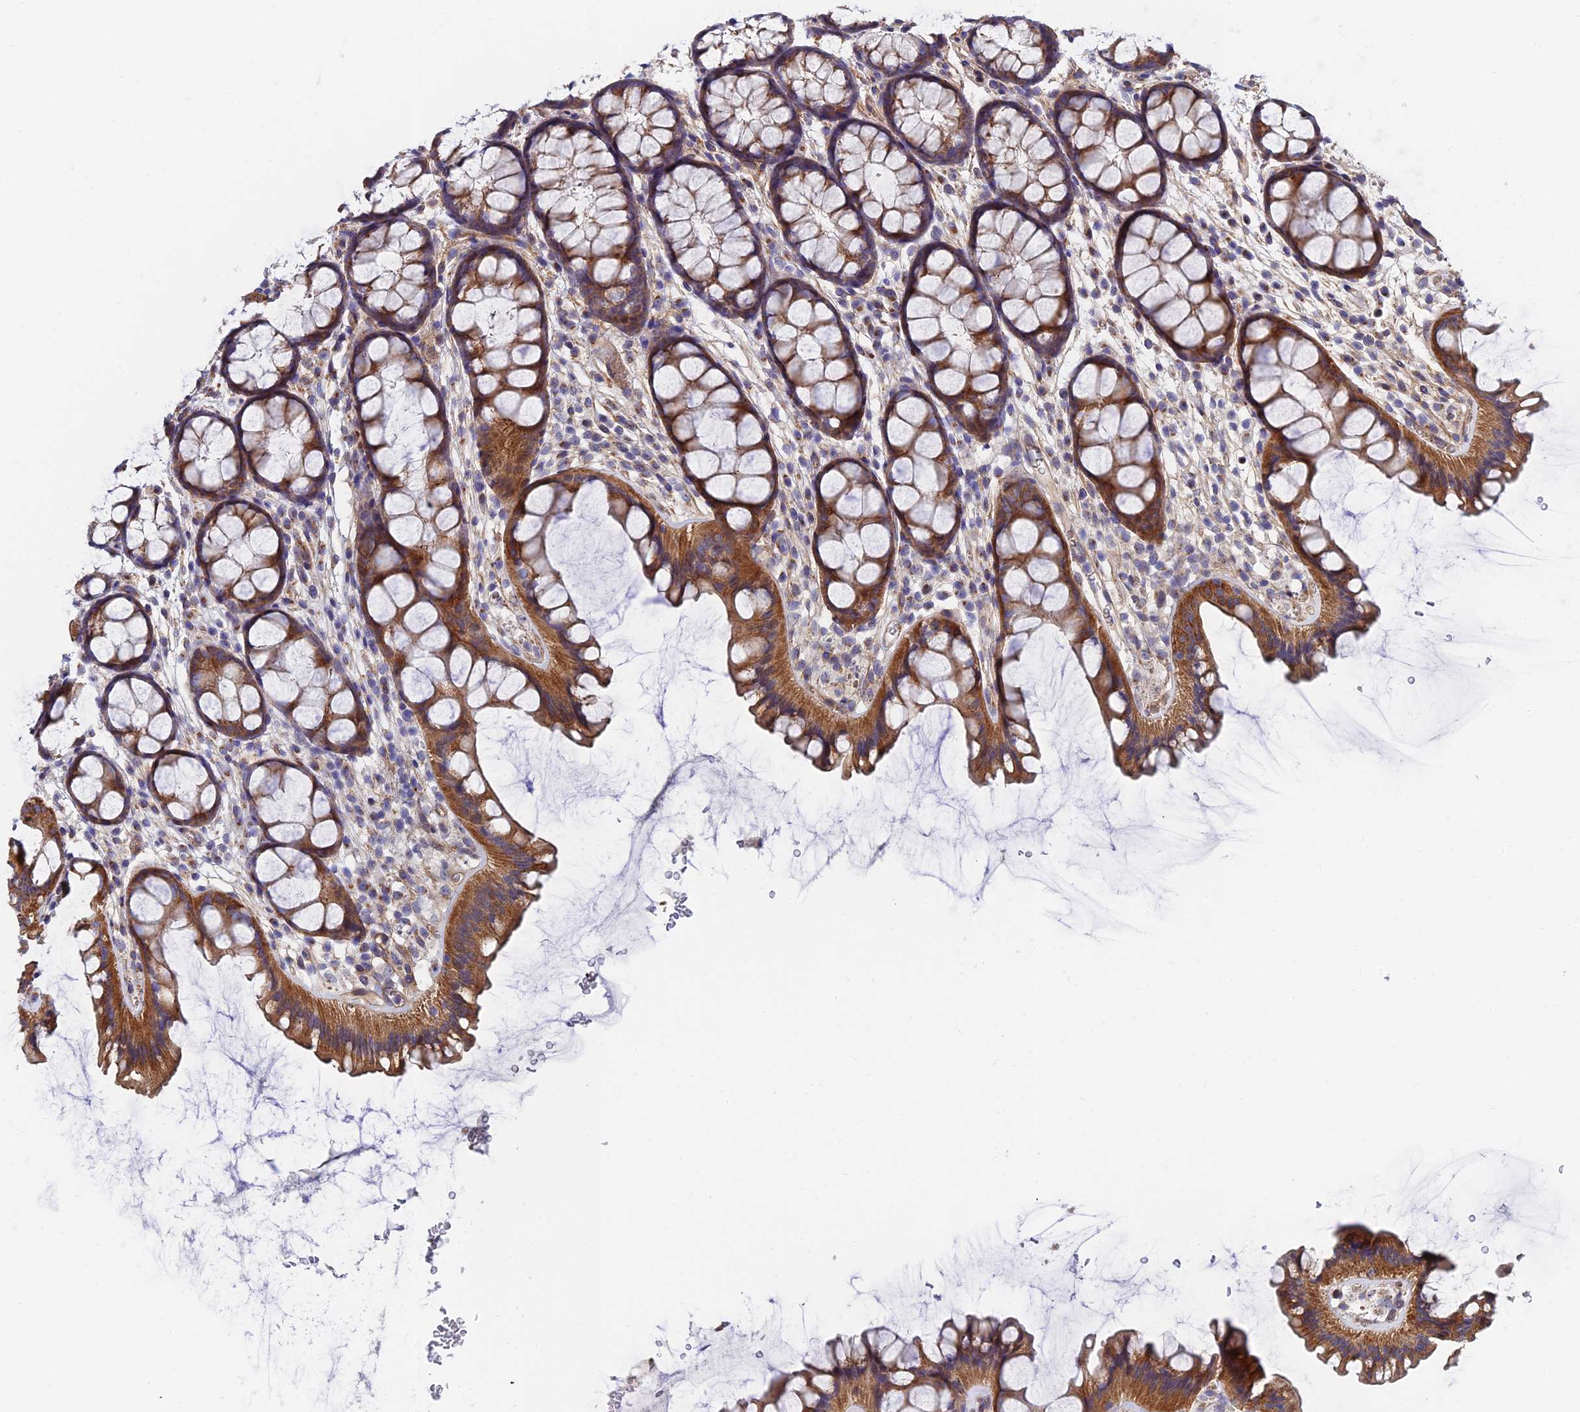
{"staining": {"intensity": "negative", "quantity": "none", "location": "none"}, "tissue": "colon", "cell_type": "Endothelial cells", "image_type": "normal", "snomed": [{"axis": "morphology", "description": "Normal tissue, NOS"}, {"axis": "topography", "description": "Colon"}], "caption": "A high-resolution image shows immunohistochemistry (IHC) staining of normal colon, which reveals no significant staining in endothelial cells.", "gene": "ADGRF3", "patient": {"sex": "female", "age": 82}}